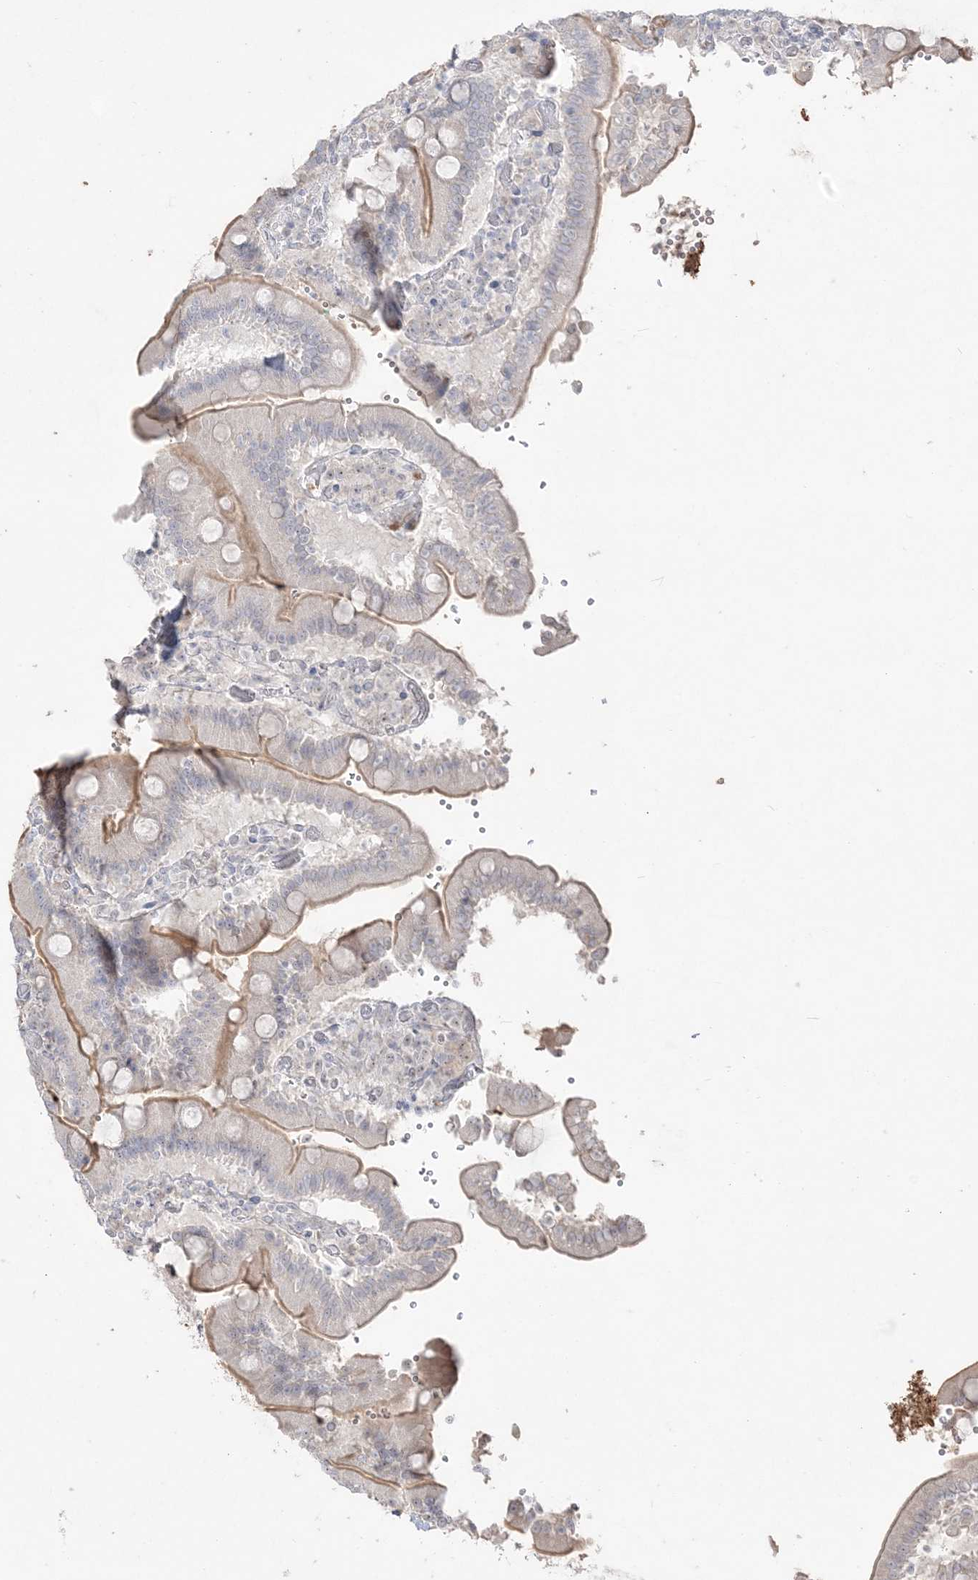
{"staining": {"intensity": "weak", "quantity": "<25%", "location": "cytoplasmic/membranous,nuclear"}, "tissue": "duodenum", "cell_type": "Glandular cells", "image_type": "normal", "snomed": [{"axis": "morphology", "description": "Normal tissue, NOS"}, {"axis": "topography", "description": "Duodenum"}], "caption": "This is a histopathology image of IHC staining of normal duodenum, which shows no expression in glandular cells.", "gene": "NOP16", "patient": {"sex": "female", "age": 62}}